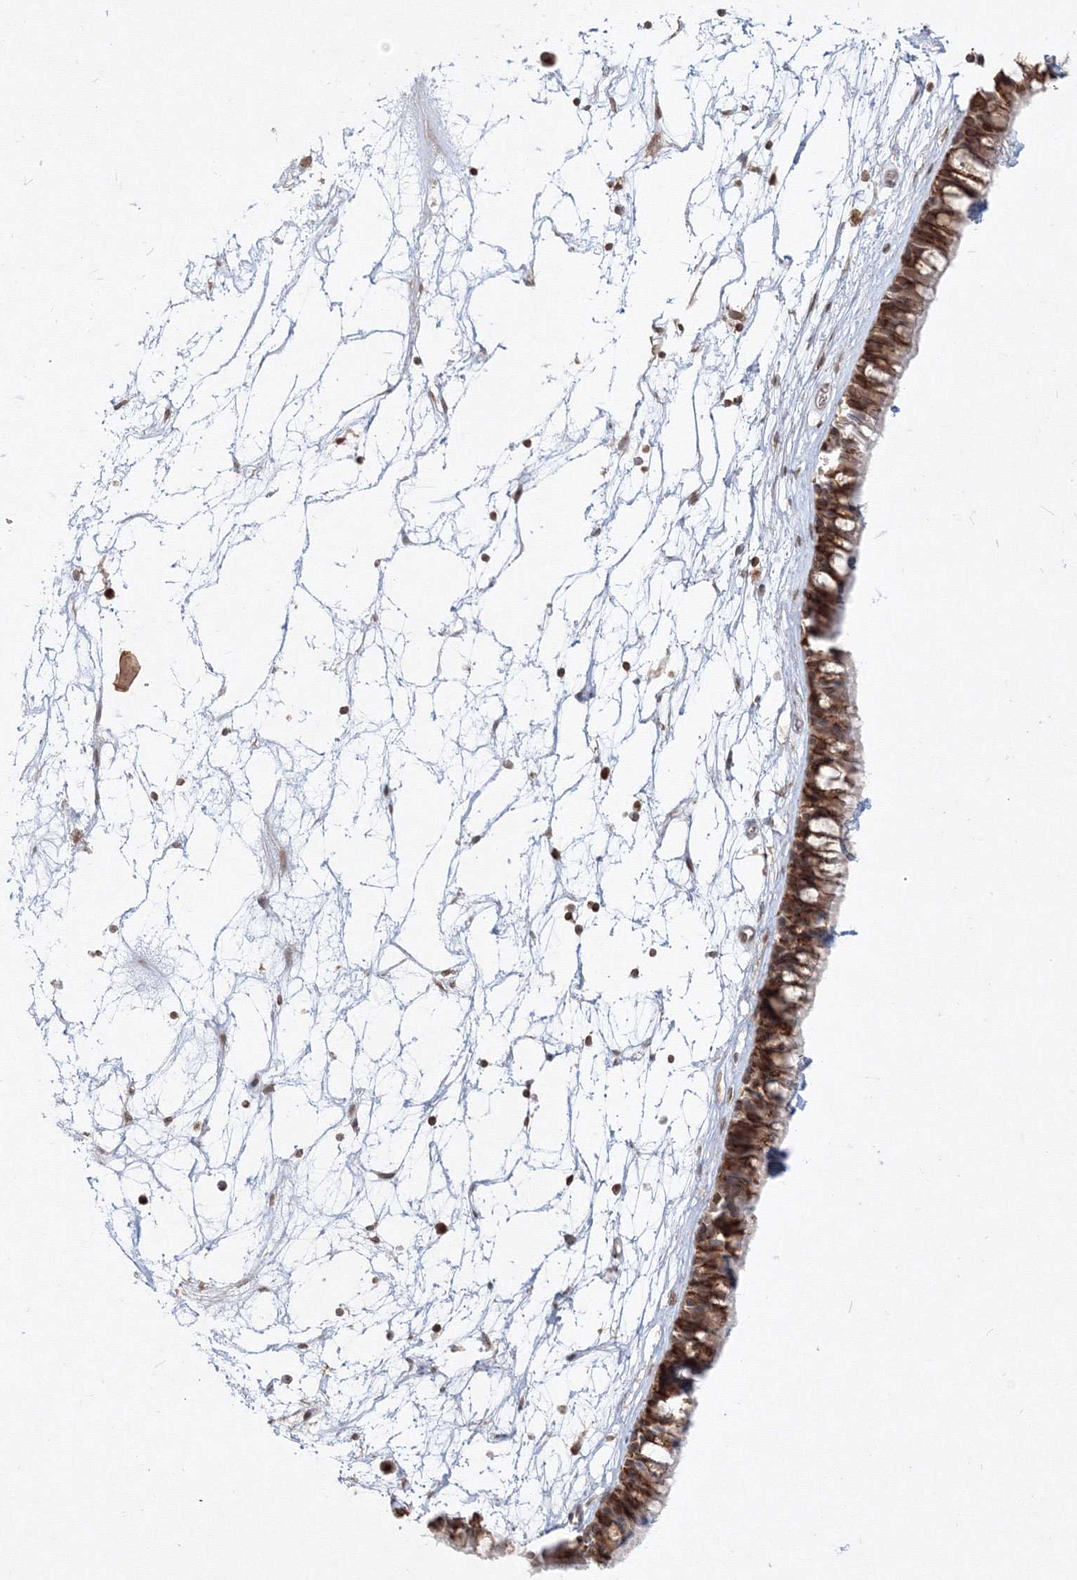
{"staining": {"intensity": "moderate", "quantity": ">75%", "location": "cytoplasmic/membranous"}, "tissue": "nasopharynx", "cell_type": "Respiratory epithelial cells", "image_type": "normal", "snomed": [{"axis": "morphology", "description": "Normal tissue, NOS"}, {"axis": "topography", "description": "Nasopharynx"}], "caption": "Moderate cytoplasmic/membranous positivity for a protein is appreciated in approximately >75% of respiratory epithelial cells of normal nasopharynx using immunohistochemistry.", "gene": "TMEM50B", "patient": {"sex": "male", "age": 64}}